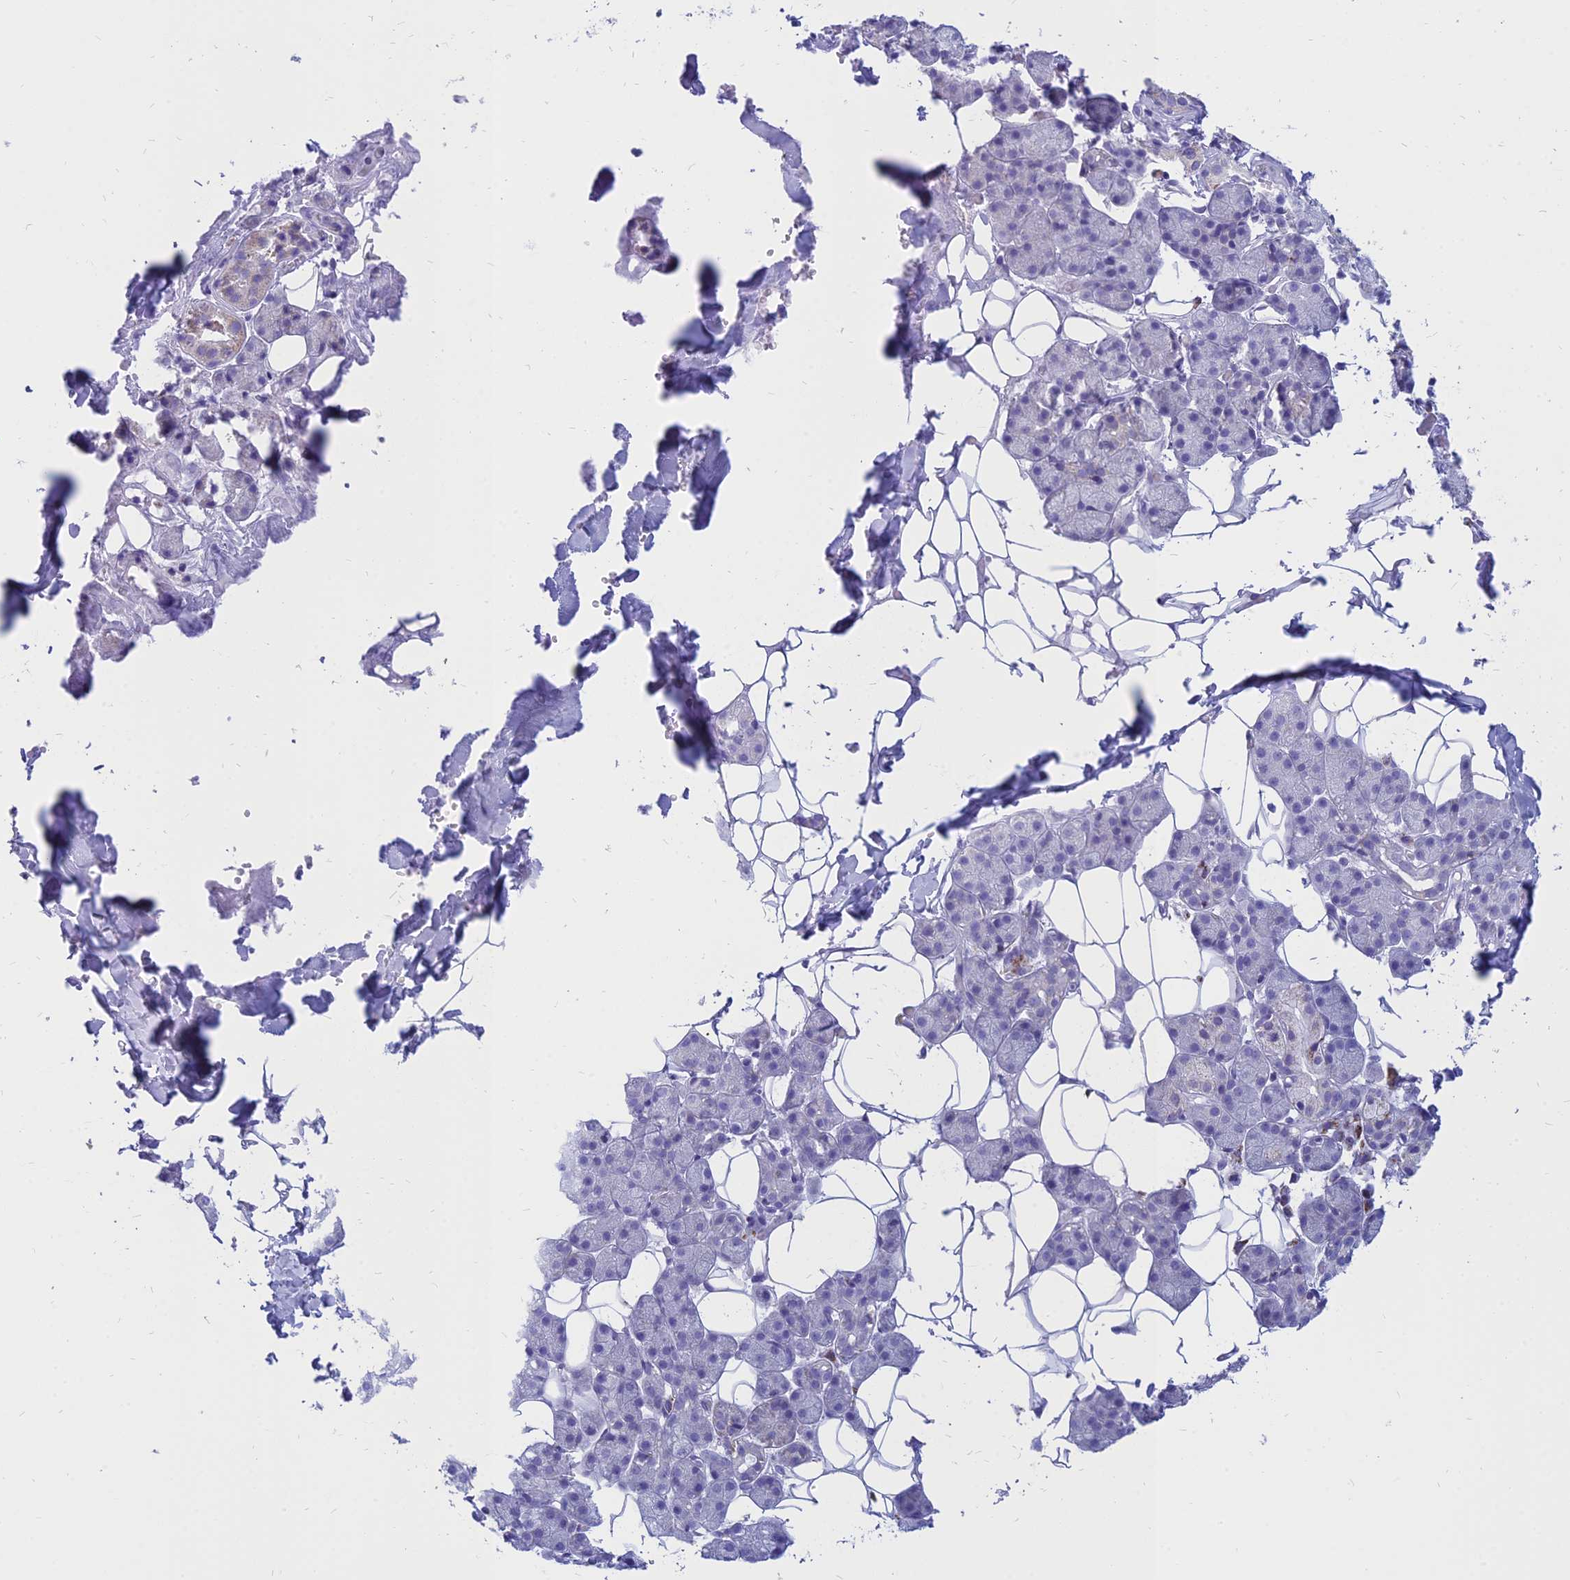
{"staining": {"intensity": "weak", "quantity": "<25%", "location": "cytoplasmic/membranous"}, "tissue": "salivary gland", "cell_type": "Glandular cells", "image_type": "normal", "snomed": [{"axis": "morphology", "description": "Normal tissue, NOS"}, {"axis": "topography", "description": "Salivary gland"}], "caption": "This is an immunohistochemistry (IHC) image of unremarkable salivary gland. There is no expression in glandular cells.", "gene": "PACC1", "patient": {"sex": "female", "age": 33}}